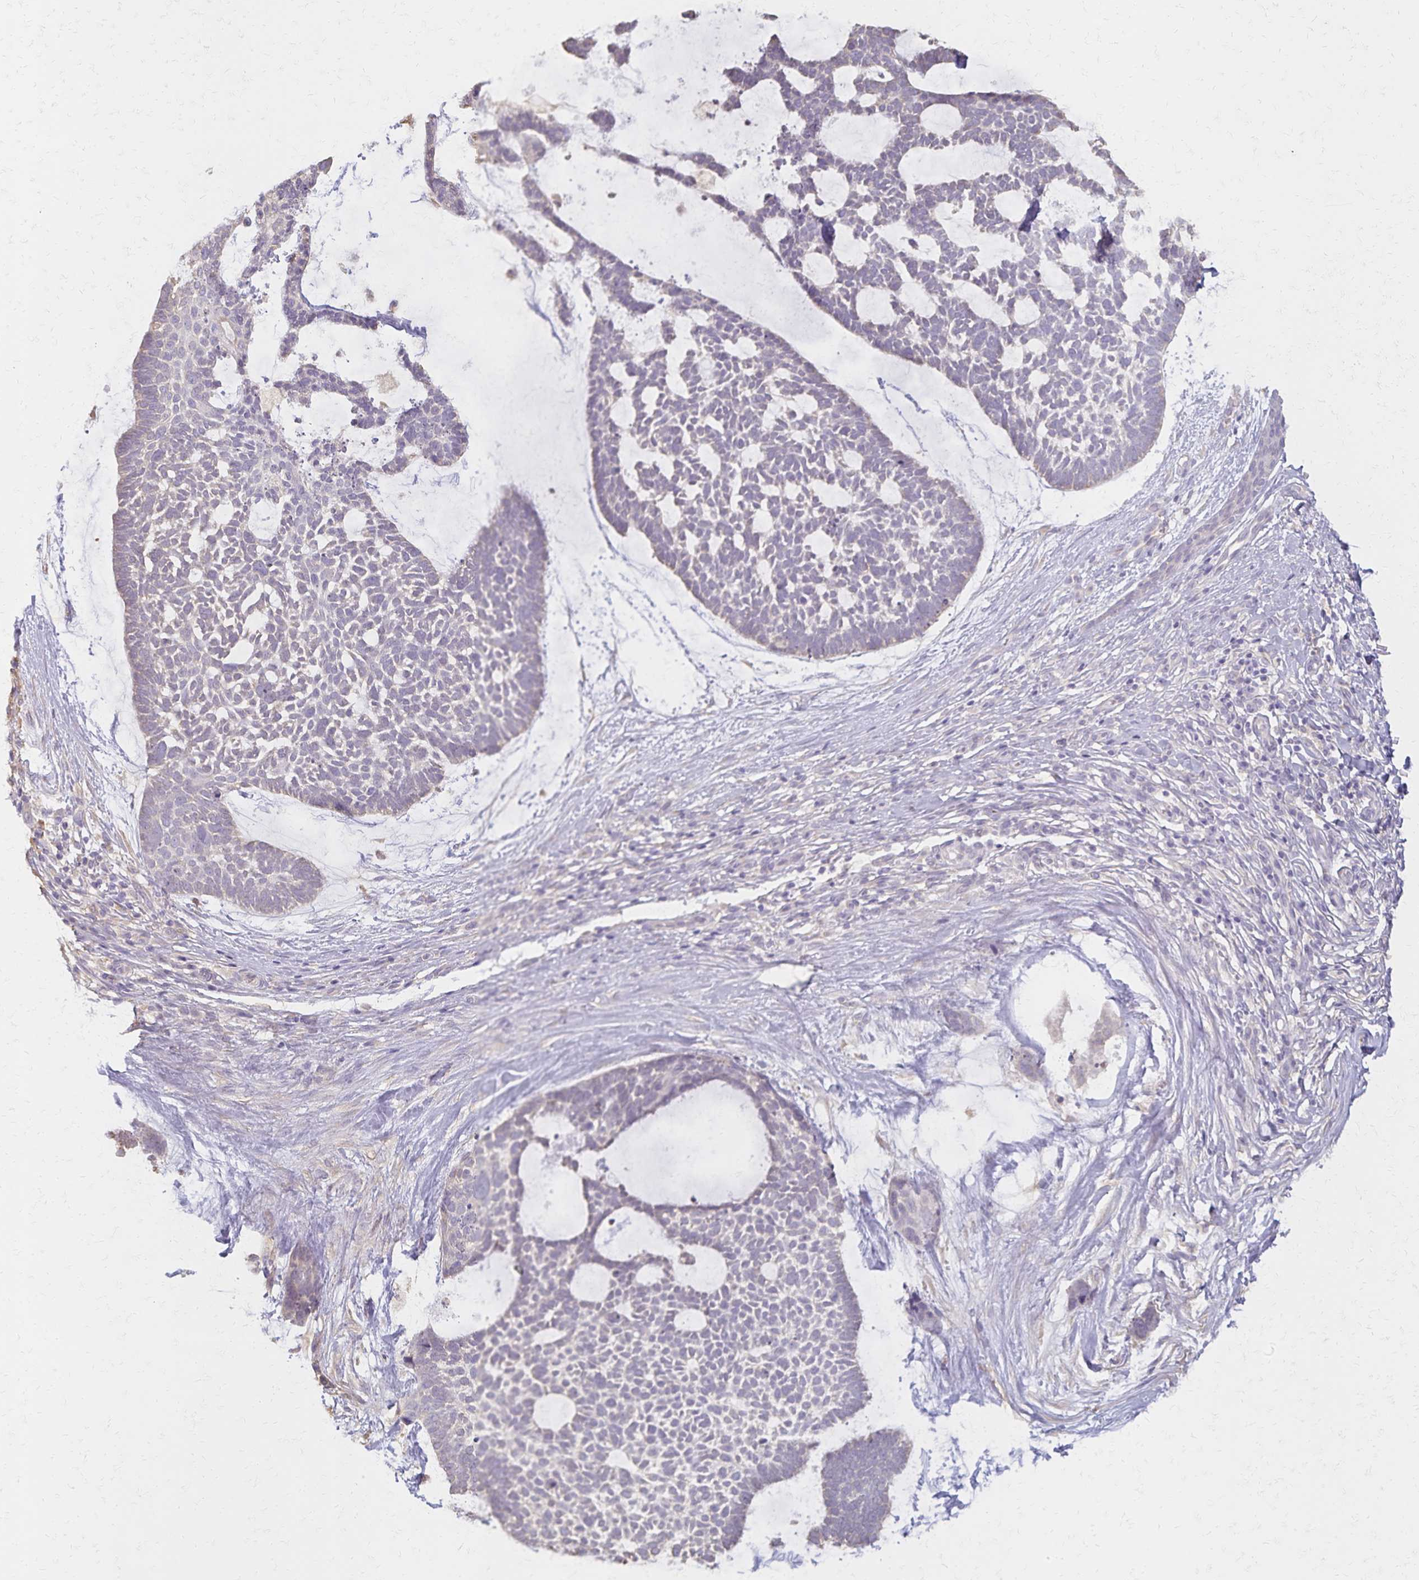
{"staining": {"intensity": "negative", "quantity": "none", "location": "none"}, "tissue": "skin cancer", "cell_type": "Tumor cells", "image_type": "cancer", "snomed": [{"axis": "morphology", "description": "Basal cell carcinoma"}, {"axis": "topography", "description": "Skin"}], "caption": "DAB immunohistochemical staining of human skin cancer (basal cell carcinoma) demonstrates no significant staining in tumor cells.", "gene": "KISS1", "patient": {"sex": "male", "age": 64}}